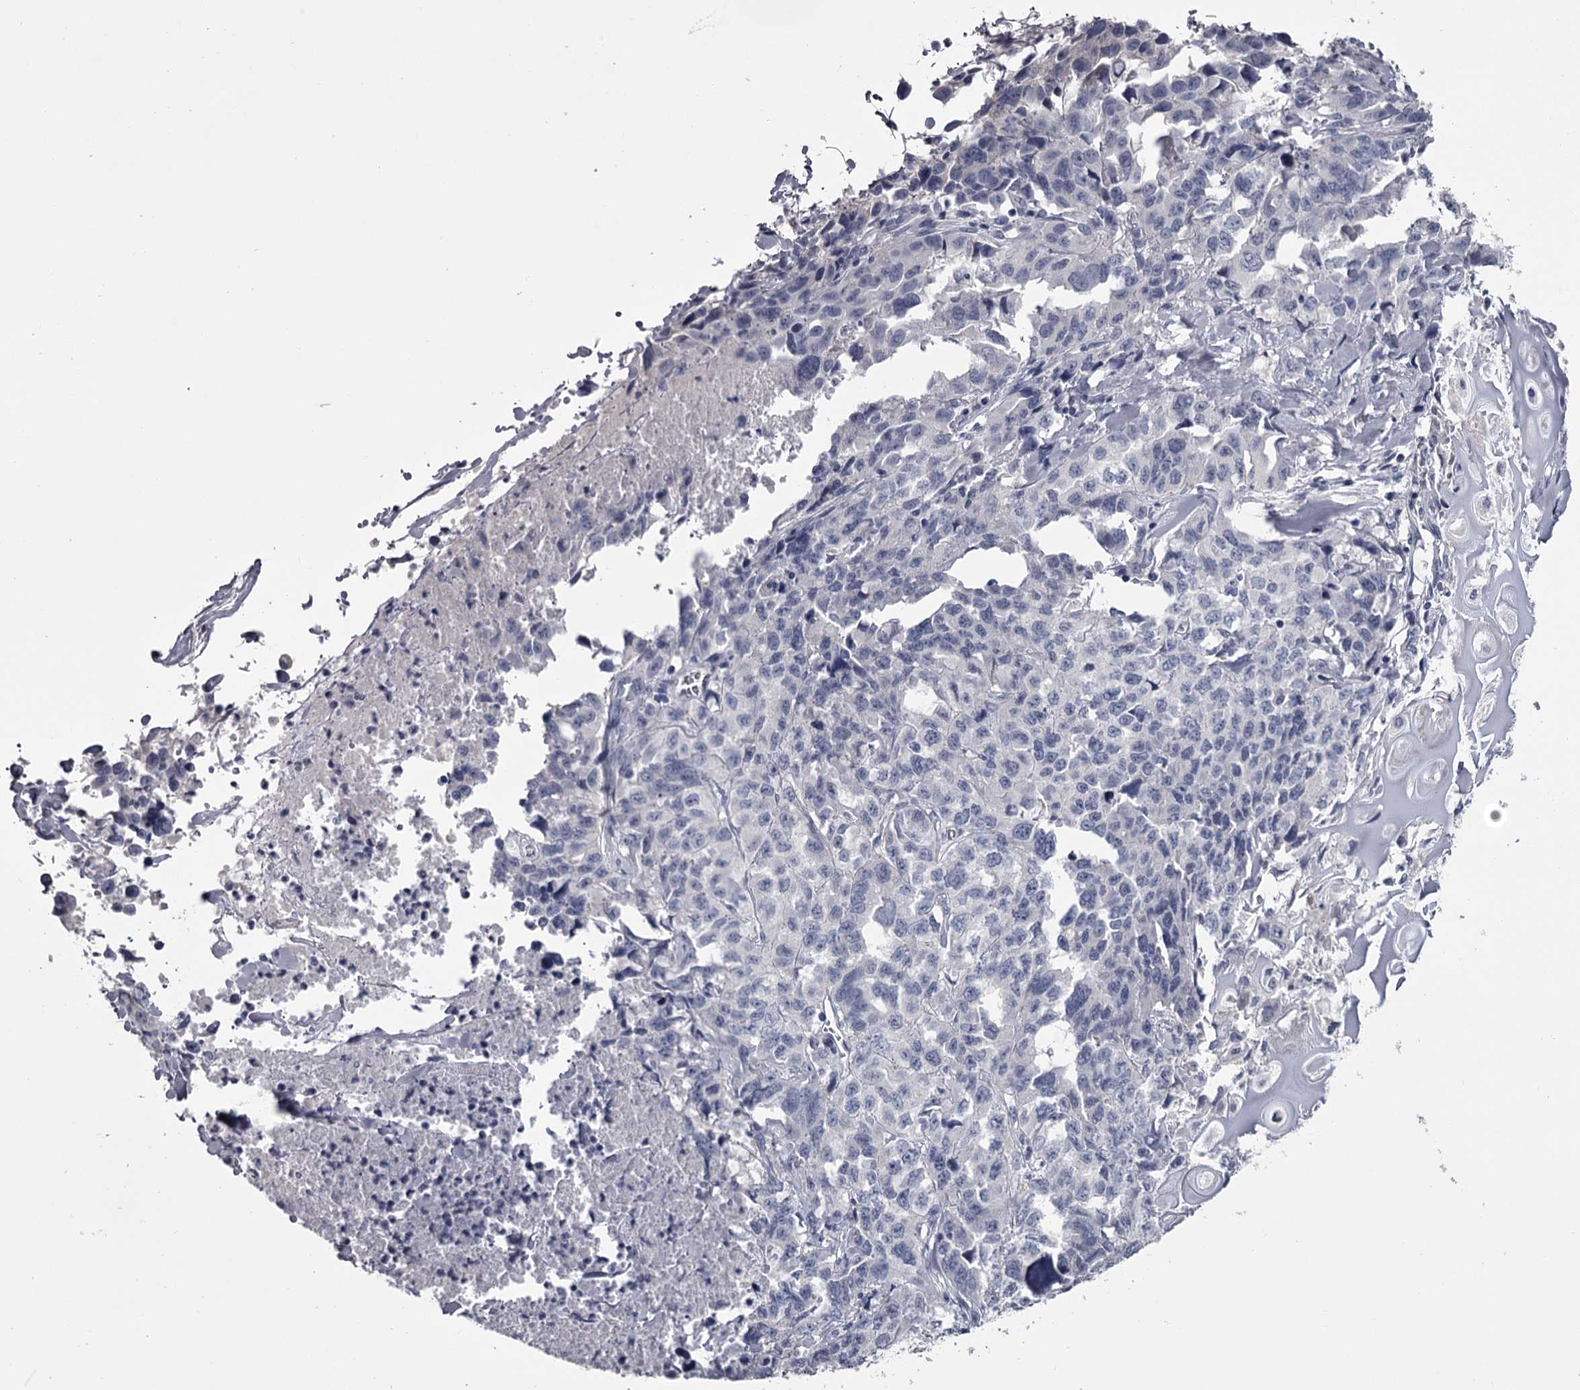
{"staining": {"intensity": "negative", "quantity": "none", "location": "none"}, "tissue": "lung cancer", "cell_type": "Tumor cells", "image_type": "cancer", "snomed": [{"axis": "morphology", "description": "Adenocarcinoma, NOS"}, {"axis": "topography", "description": "Lung"}], "caption": "DAB immunohistochemical staining of lung adenocarcinoma exhibits no significant staining in tumor cells. (Stains: DAB immunohistochemistry (IHC) with hematoxylin counter stain, Microscopy: brightfield microscopy at high magnification).", "gene": "DAO", "patient": {"sex": "female", "age": 51}}